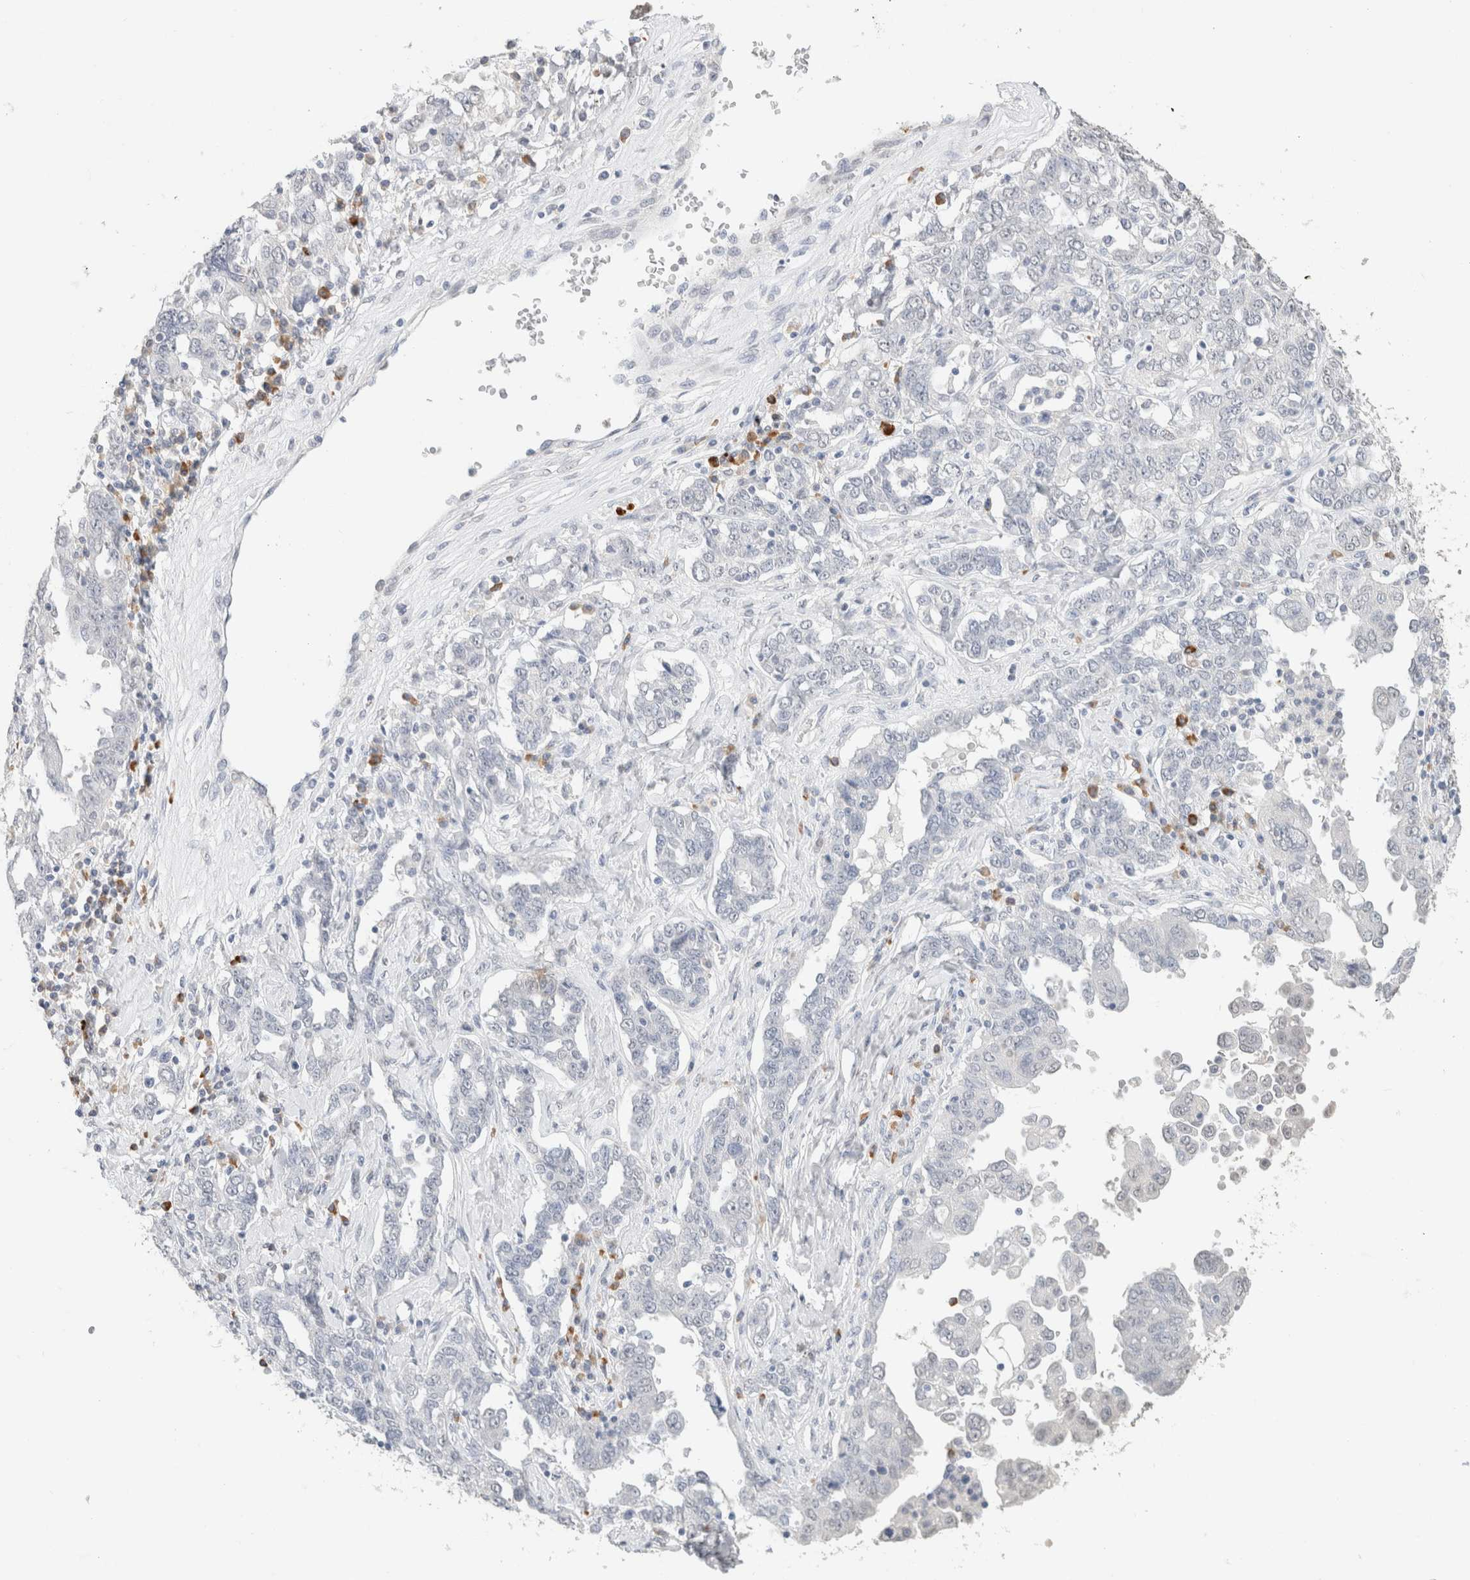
{"staining": {"intensity": "negative", "quantity": "none", "location": "none"}, "tissue": "ovarian cancer", "cell_type": "Tumor cells", "image_type": "cancer", "snomed": [{"axis": "morphology", "description": "Carcinoma, endometroid"}, {"axis": "topography", "description": "Ovary"}], "caption": "Tumor cells show no significant staining in ovarian cancer (endometroid carcinoma). (DAB (3,3'-diaminobenzidine) immunohistochemistry (IHC), high magnification).", "gene": "CD80", "patient": {"sex": "female", "age": 62}}